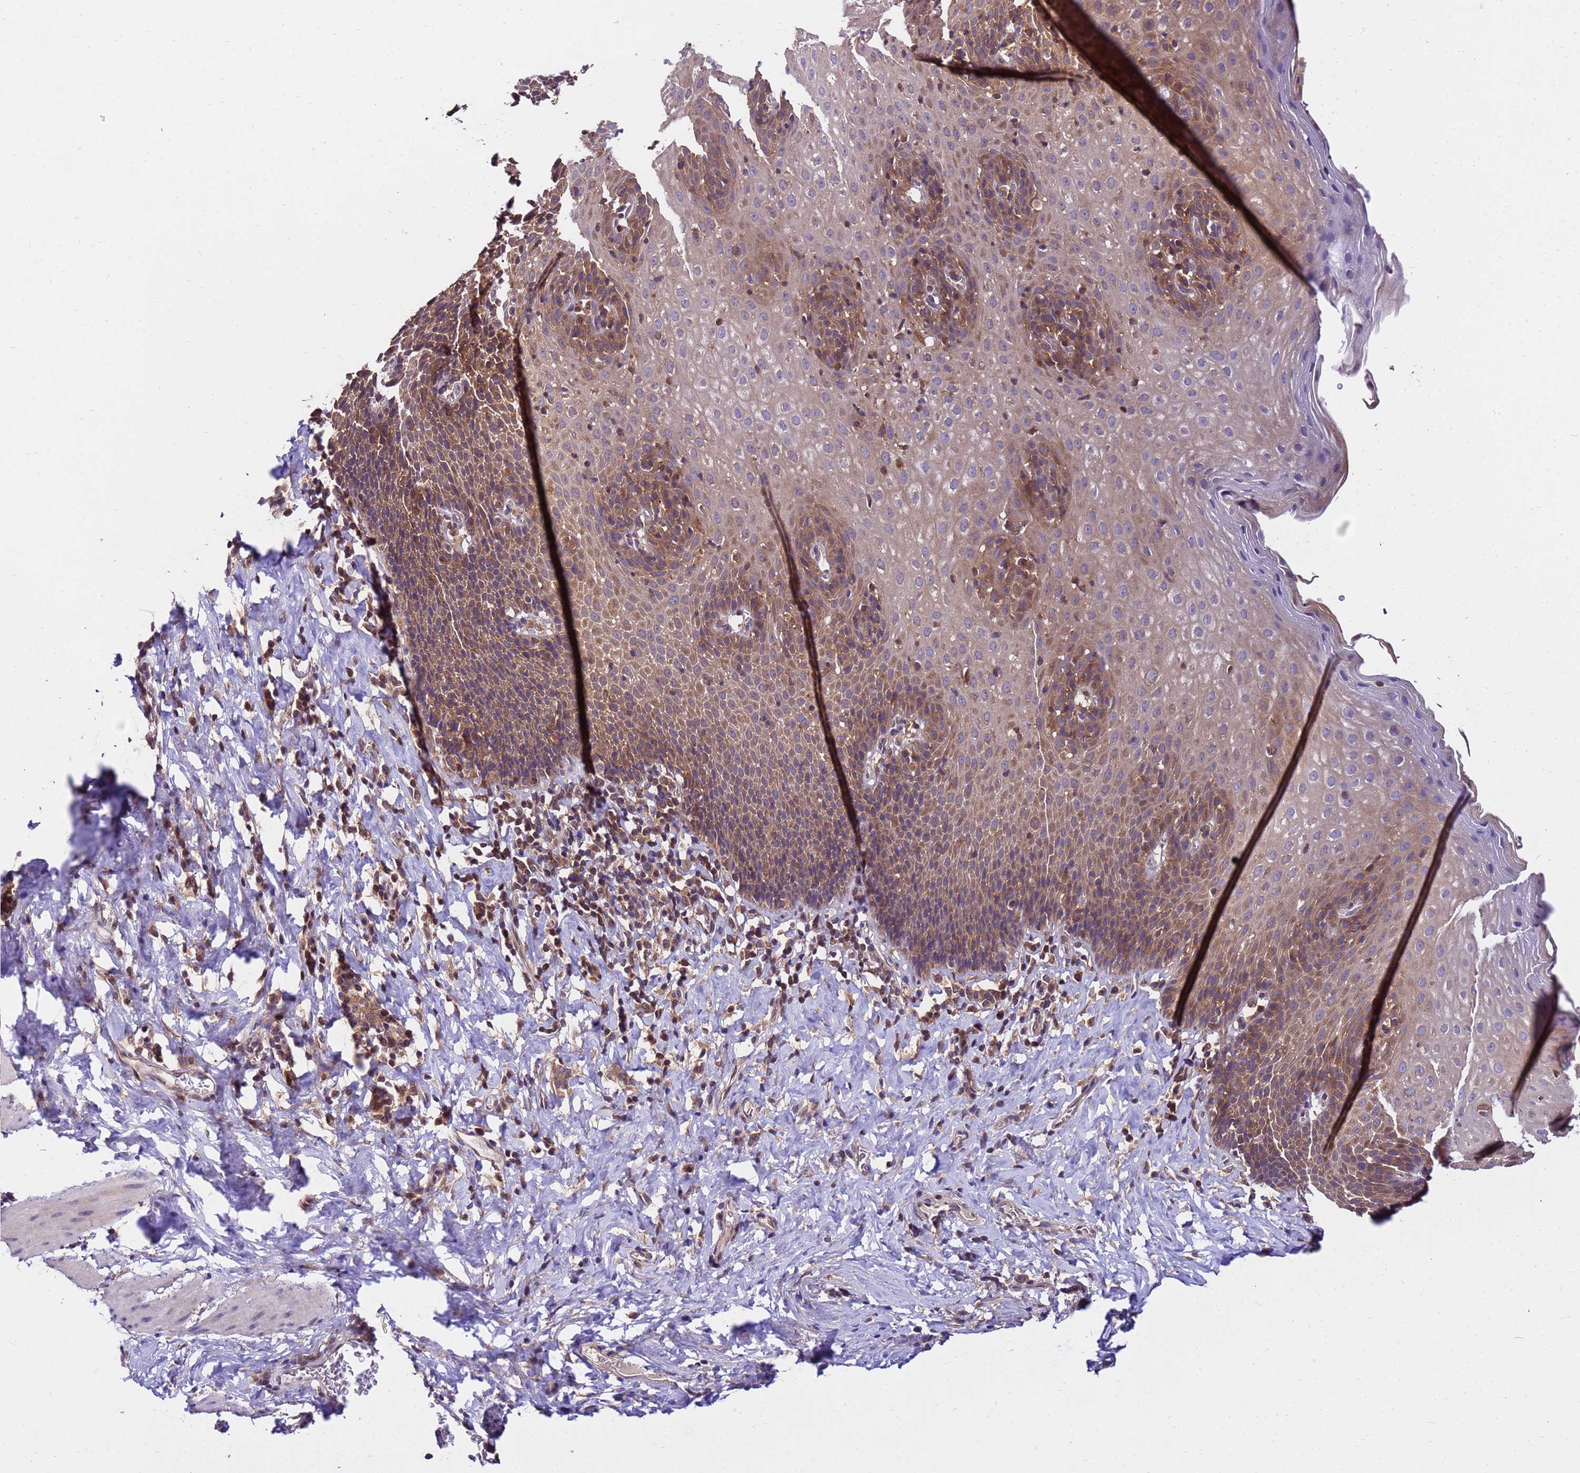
{"staining": {"intensity": "moderate", "quantity": ">75%", "location": "cytoplasmic/membranous"}, "tissue": "esophagus", "cell_type": "Squamous epithelial cells", "image_type": "normal", "snomed": [{"axis": "morphology", "description": "Normal tissue, NOS"}, {"axis": "topography", "description": "Esophagus"}], "caption": "Immunohistochemistry (DAB) staining of normal human esophagus displays moderate cytoplasmic/membranous protein staining in approximately >75% of squamous epithelial cells. (brown staining indicates protein expression, while blue staining denotes nuclei).", "gene": "GET3", "patient": {"sex": "female", "age": 61}}